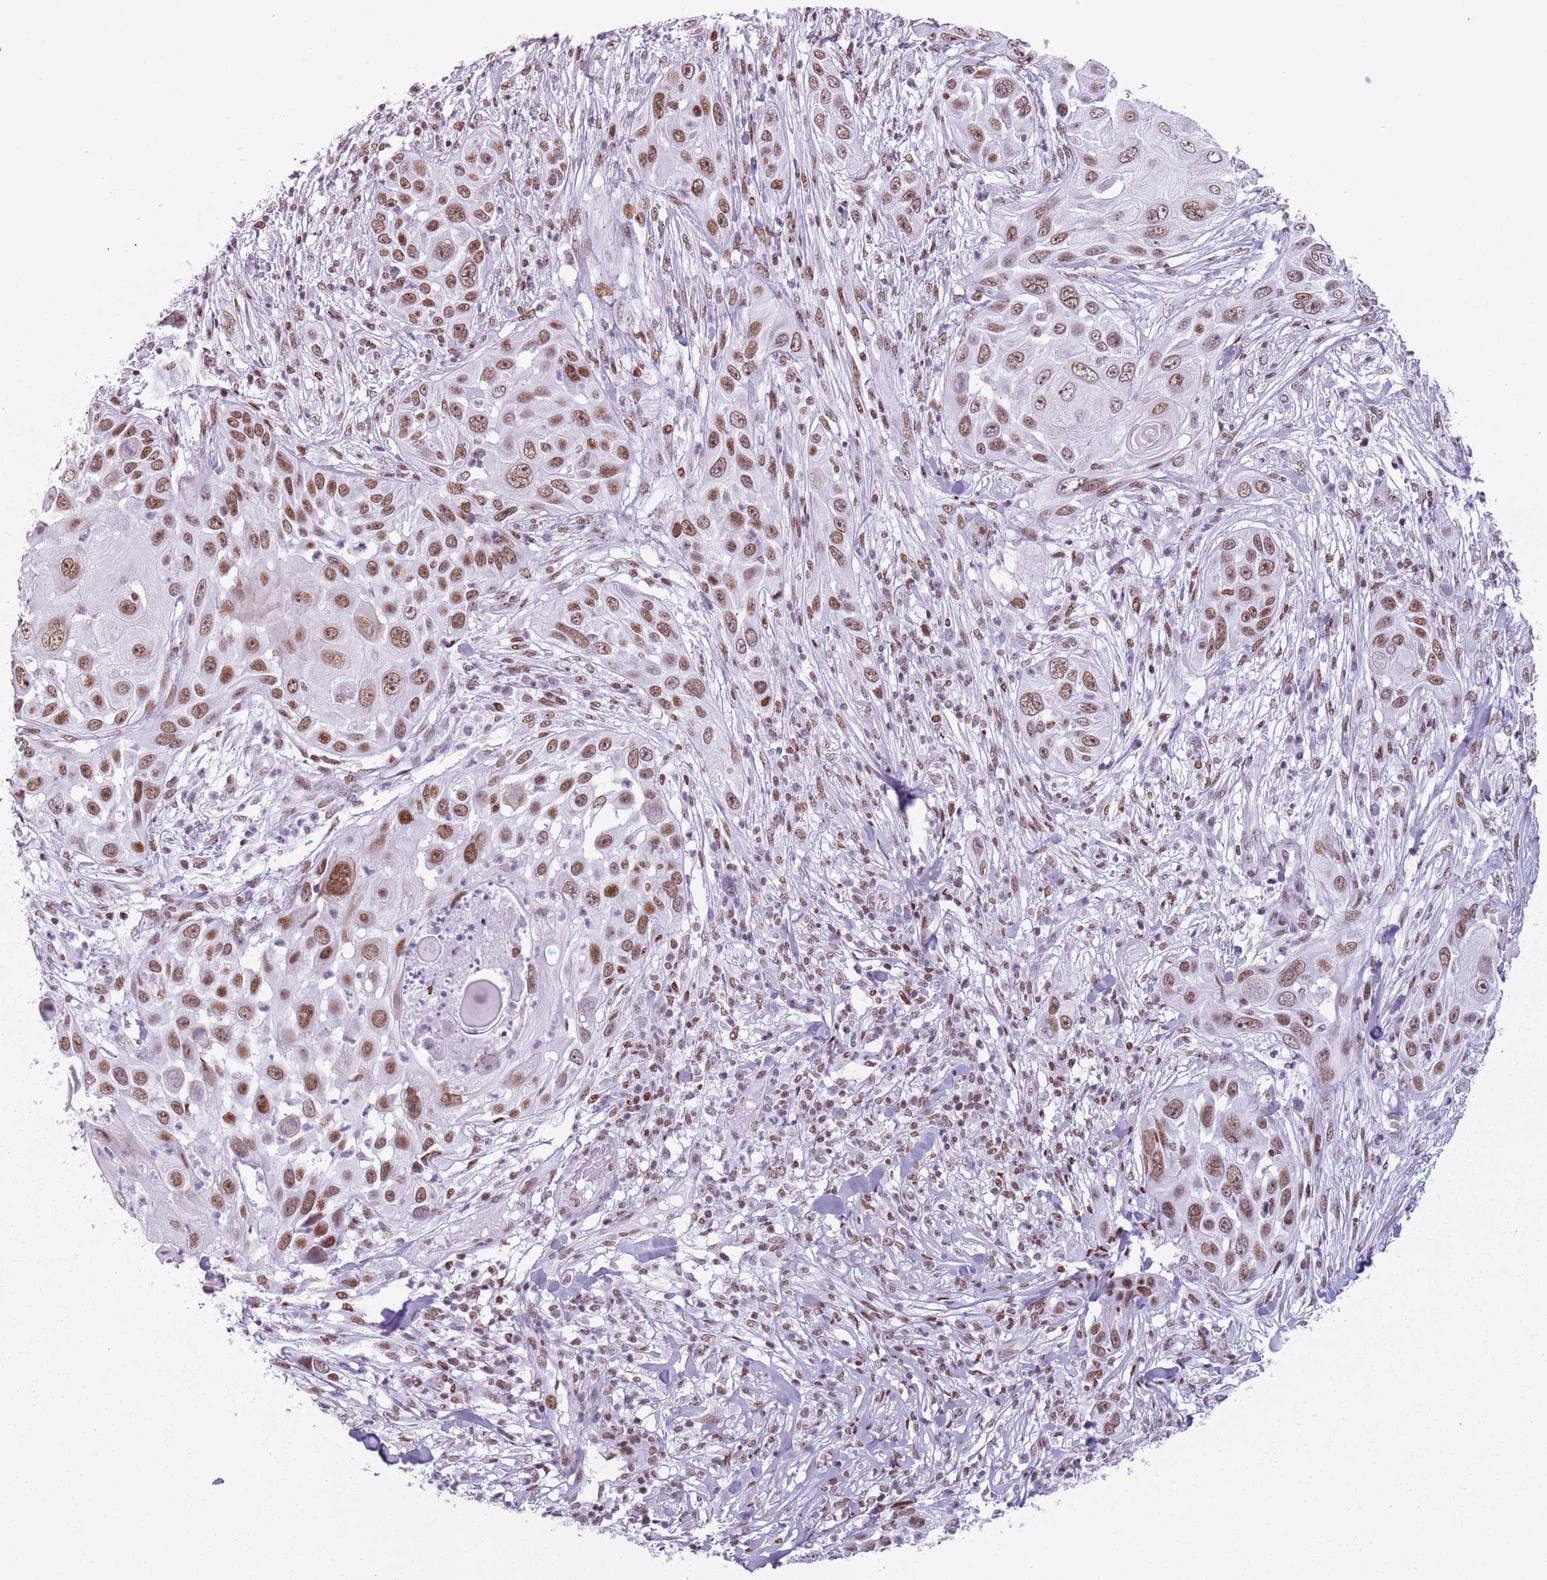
{"staining": {"intensity": "moderate", "quantity": ">75%", "location": "nuclear"}, "tissue": "skin cancer", "cell_type": "Tumor cells", "image_type": "cancer", "snomed": [{"axis": "morphology", "description": "Squamous cell carcinoma, NOS"}, {"axis": "topography", "description": "Skin"}], "caption": "This micrograph shows squamous cell carcinoma (skin) stained with immunohistochemistry (IHC) to label a protein in brown. The nuclear of tumor cells show moderate positivity for the protein. Nuclei are counter-stained blue.", "gene": "FAM104B", "patient": {"sex": "female", "age": 44}}